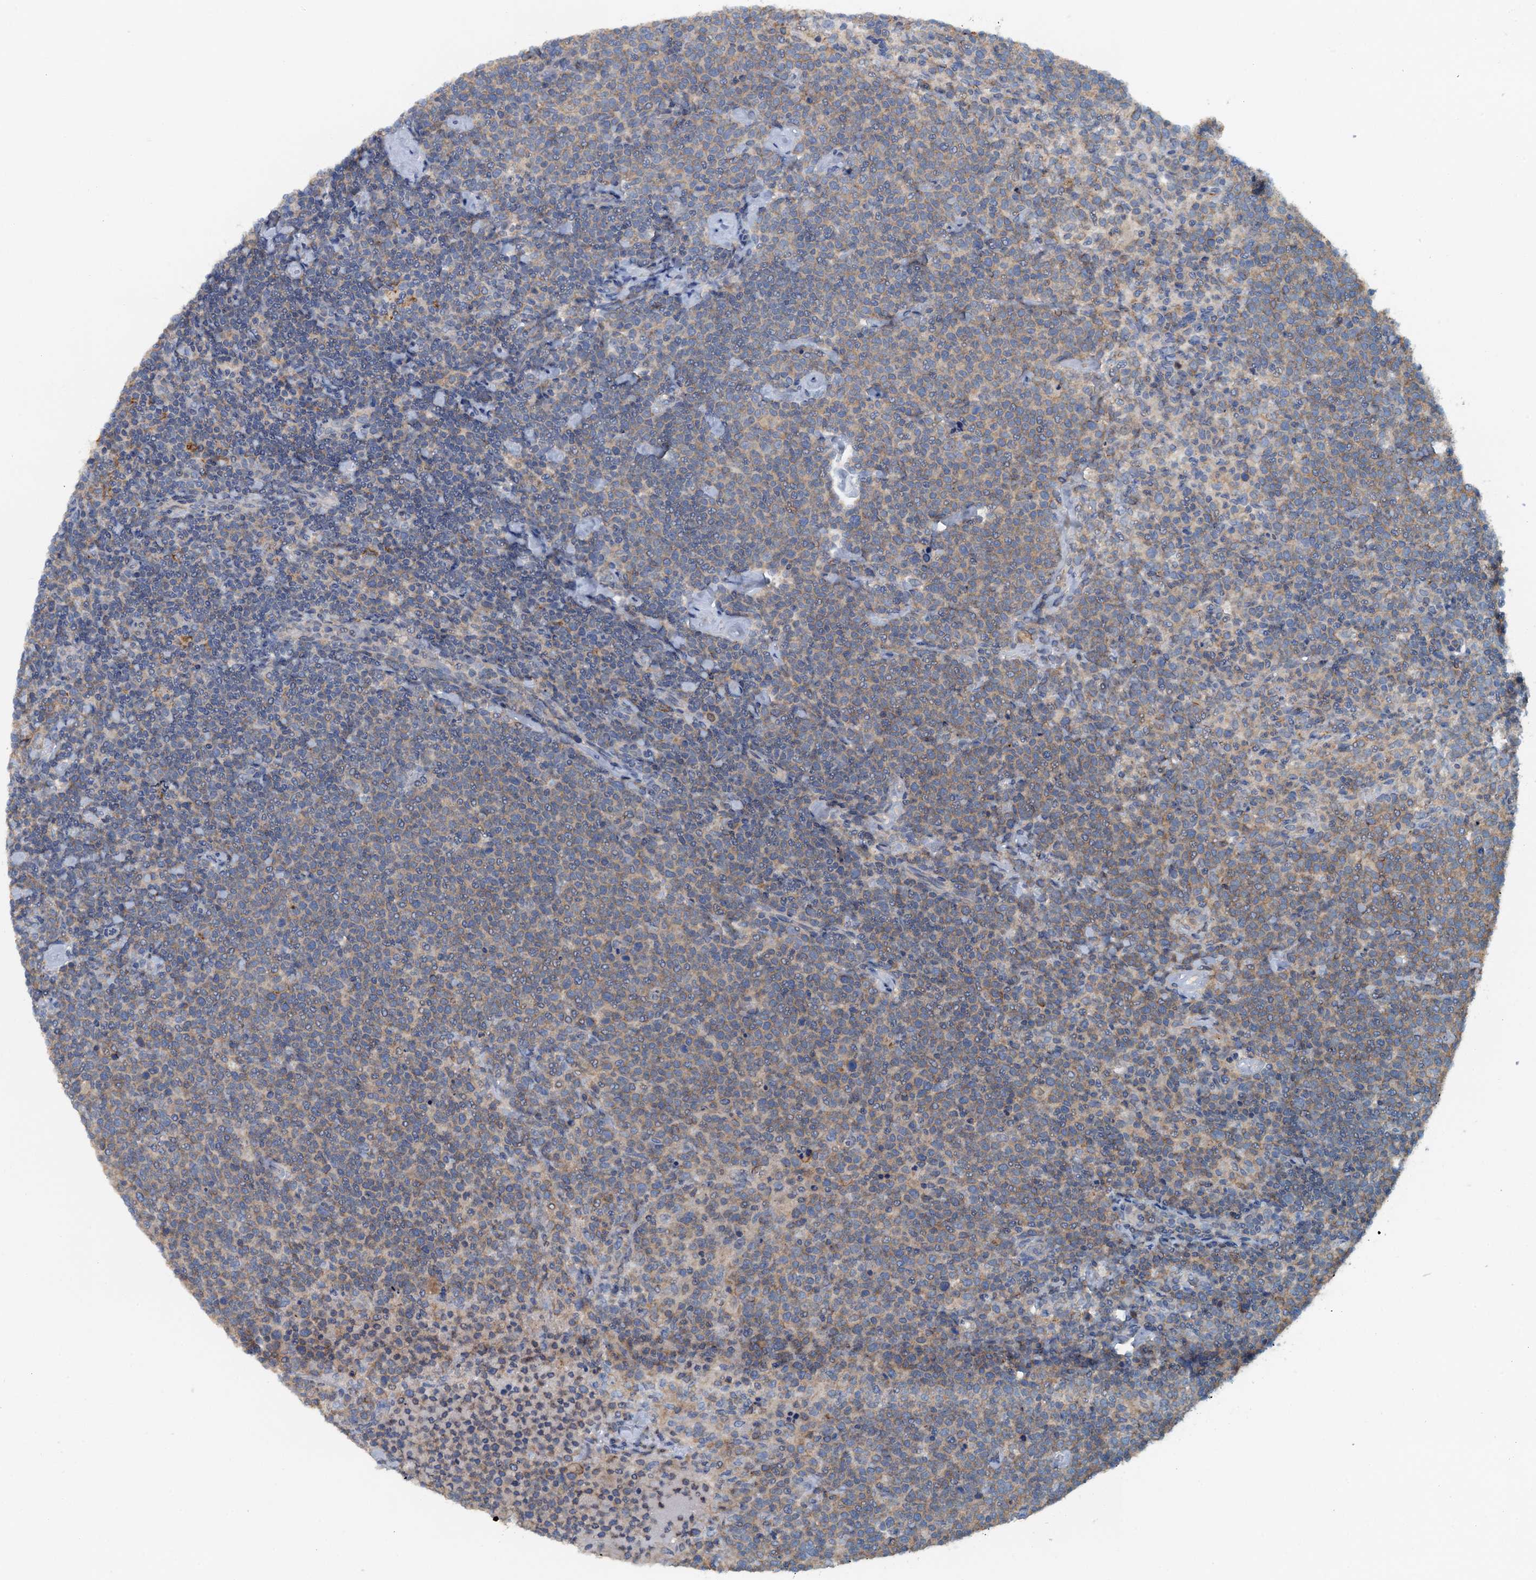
{"staining": {"intensity": "weak", "quantity": "<25%", "location": "cytoplasmic/membranous"}, "tissue": "lymphoma", "cell_type": "Tumor cells", "image_type": "cancer", "snomed": [{"axis": "morphology", "description": "Malignant lymphoma, non-Hodgkin's type, High grade"}, {"axis": "topography", "description": "Lymph node"}], "caption": "Immunohistochemistry (IHC) image of lymphoma stained for a protein (brown), which demonstrates no positivity in tumor cells.", "gene": "THAP10", "patient": {"sex": "male", "age": 61}}